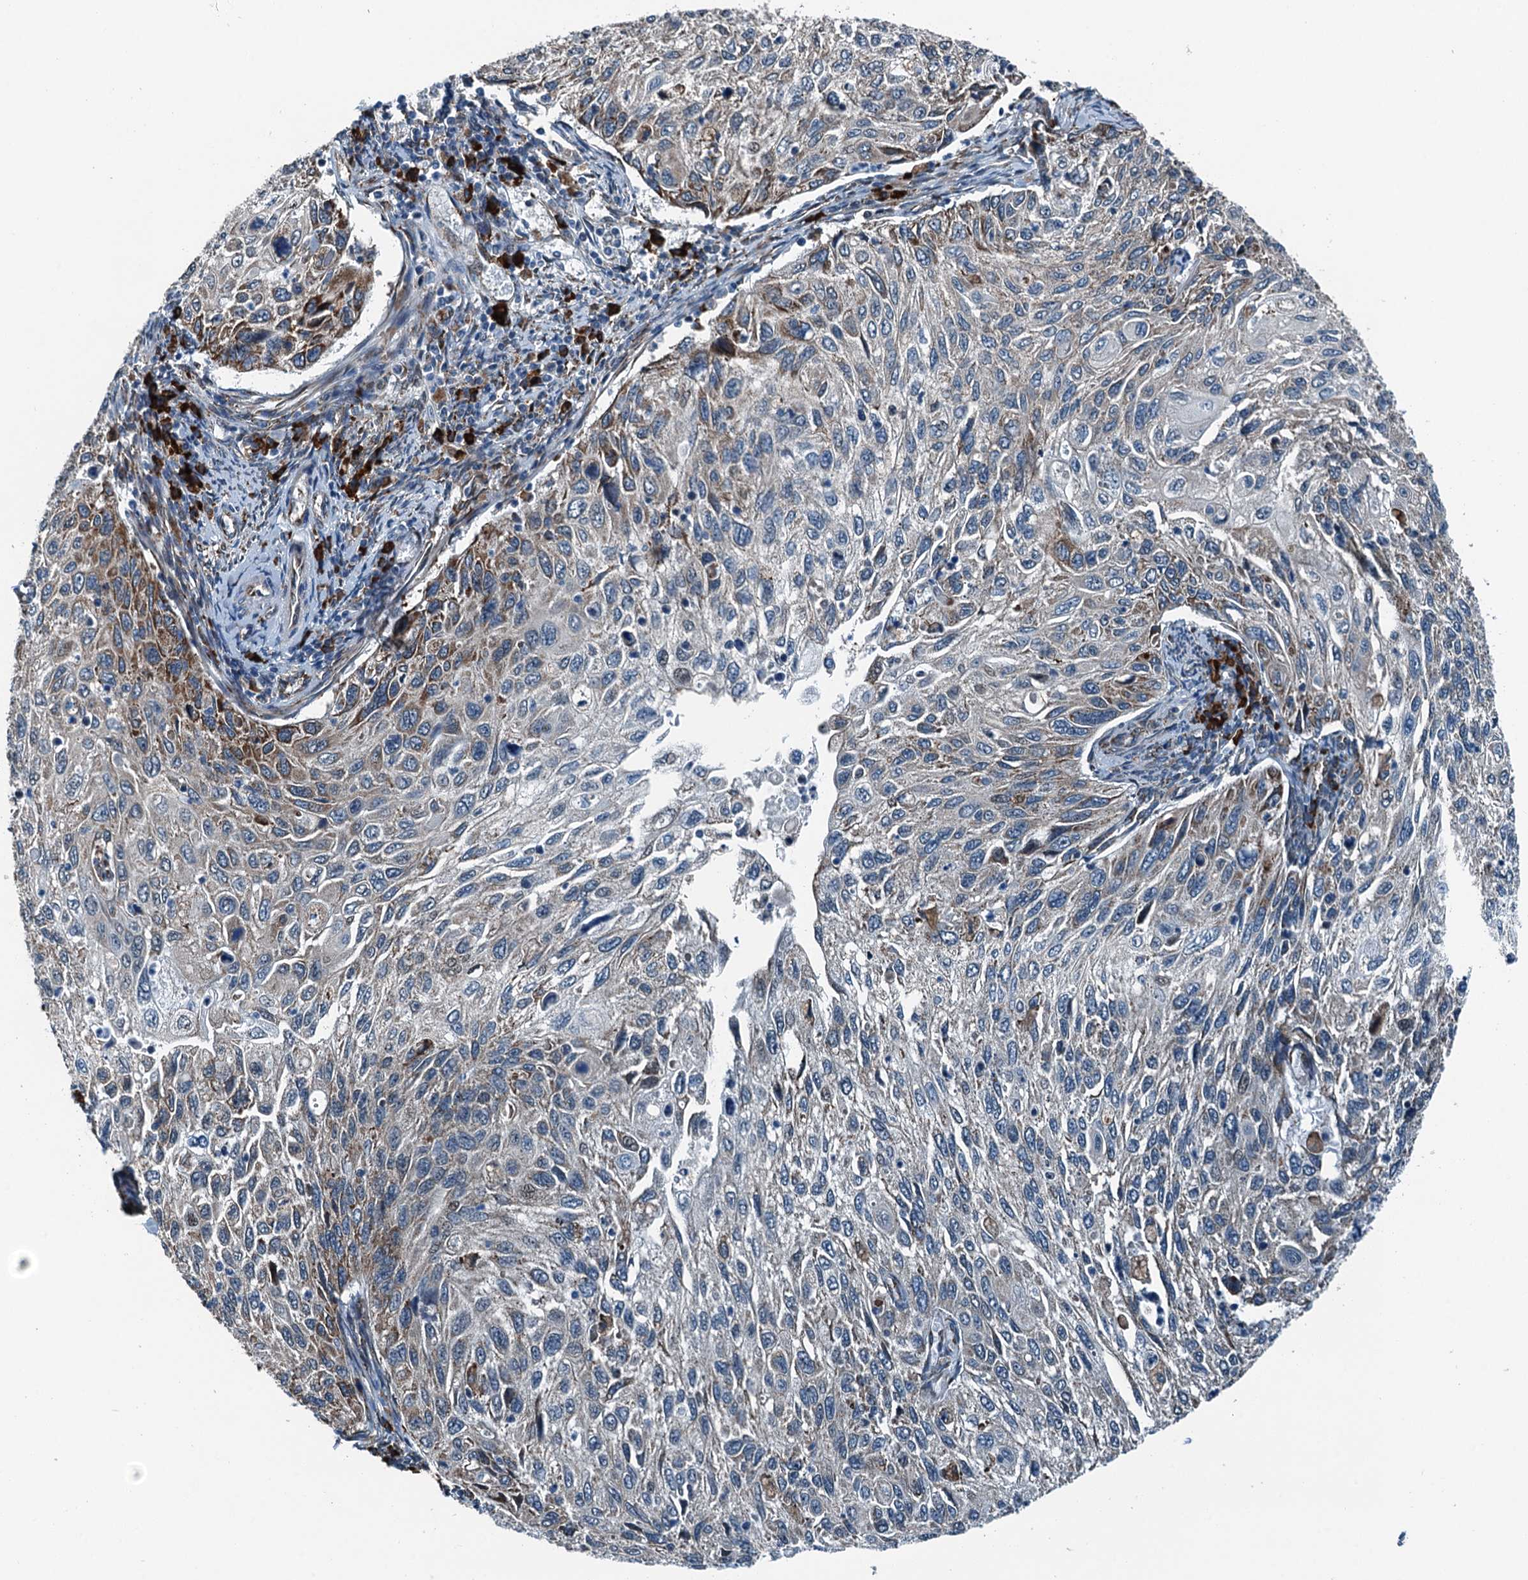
{"staining": {"intensity": "moderate", "quantity": "<25%", "location": "cytoplasmic/membranous"}, "tissue": "cervical cancer", "cell_type": "Tumor cells", "image_type": "cancer", "snomed": [{"axis": "morphology", "description": "Squamous cell carcinoma, NOS"}, {"axis": "topography", "description": "Cervix"}], "caption": "Brown immunohistochemical staining in human squamous cell carcinoma (cervical) demonstrates moderate cytoplasmic/membranous positivity in approximately <25% of tumor cells. The protein is stained brown, and the nuclei are stained in blue (DAB IHC with brightfield microscopy, high magnification).", "gene": "TAMALIN", "patient": {"sex": "female", "age": 70}}